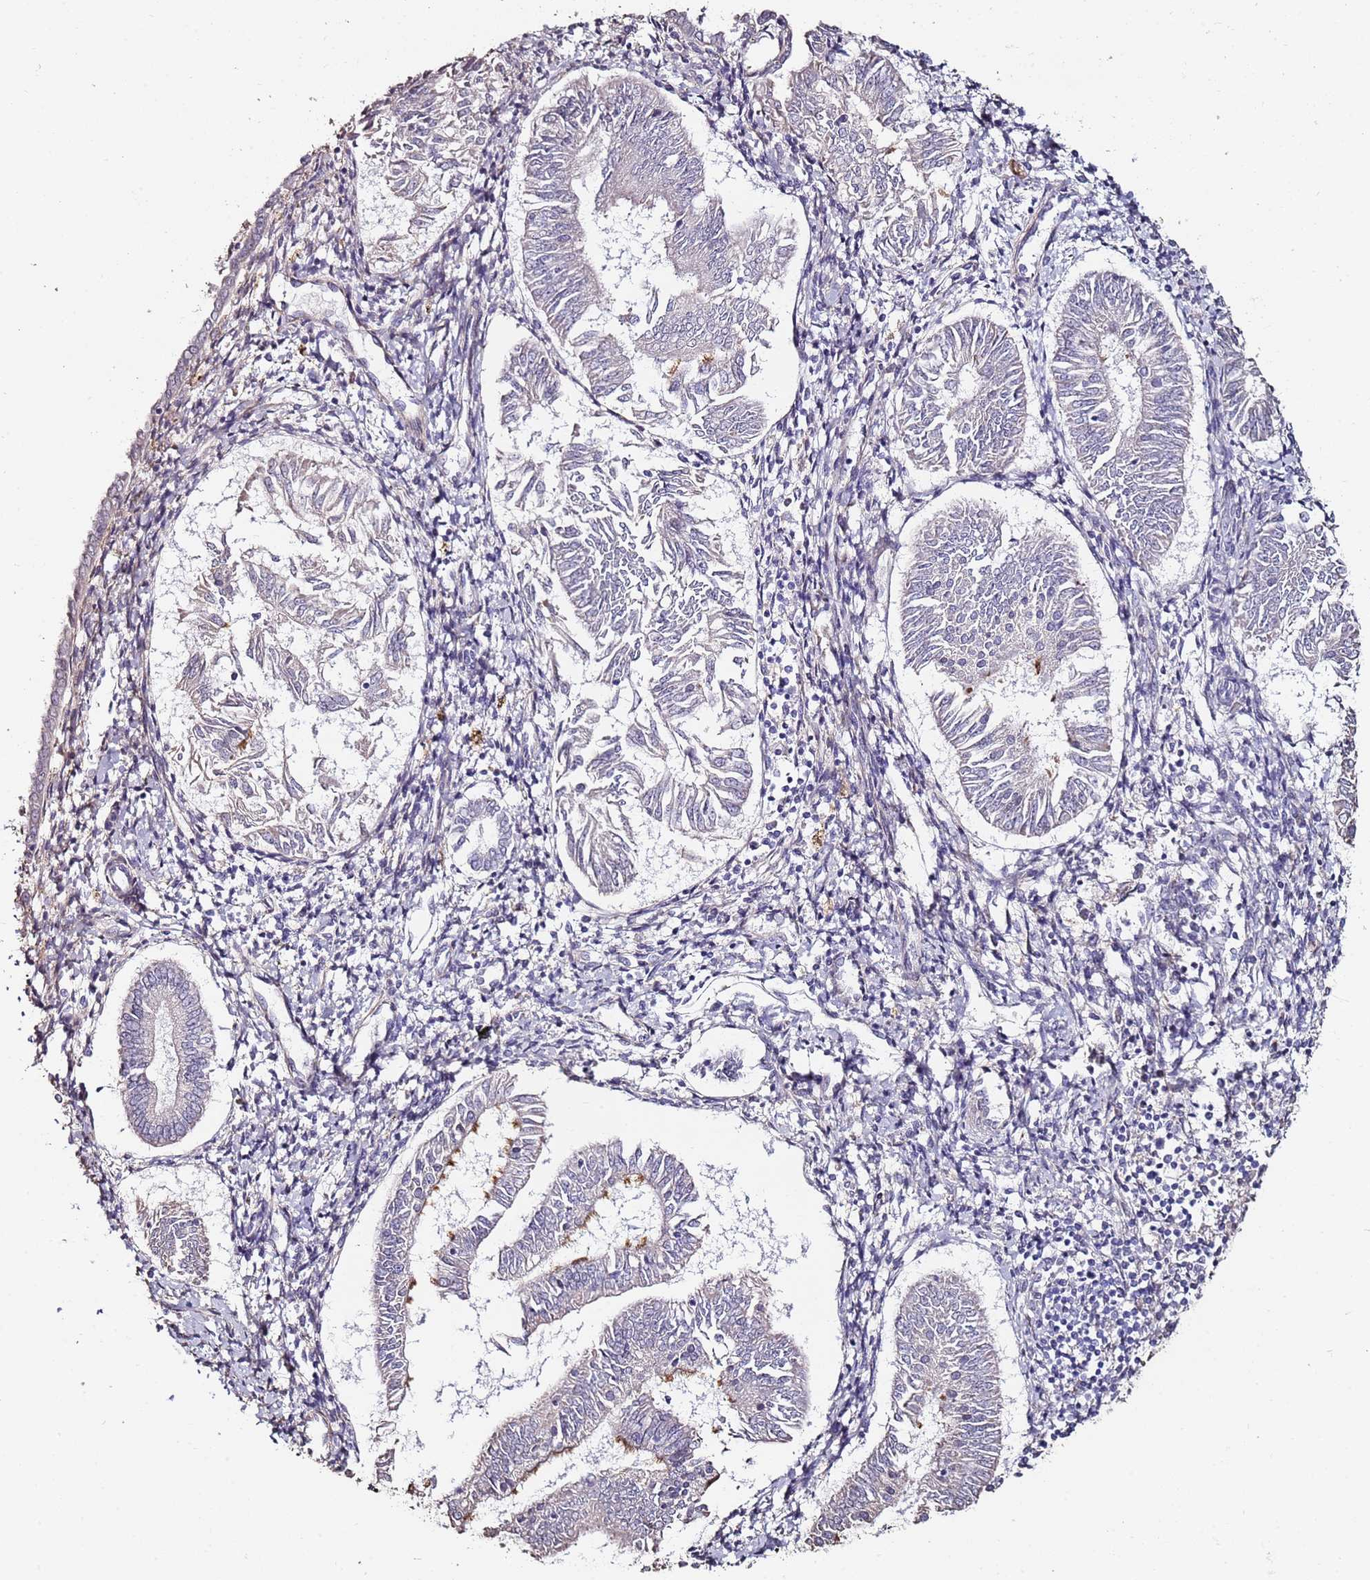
{"staining": {"intensity": "negative", "quantity": "none", "location": "none"}, "tissue": "endometrial cancer", "cell_type": "Tumor cells", "image_type": "cancer", "snomed": [{"axis": "morphology", "description": "Adenocarcinoma, NOS"}, {"axis": "topography", "description": "Endometrium"}], "caption": "A micrograph of endometrial adenocarcinoma stained for a protein reveals no brown staining in tumor cells.", "gene": "C3orf80", "patient": {"sex": "female", "age": 58}}